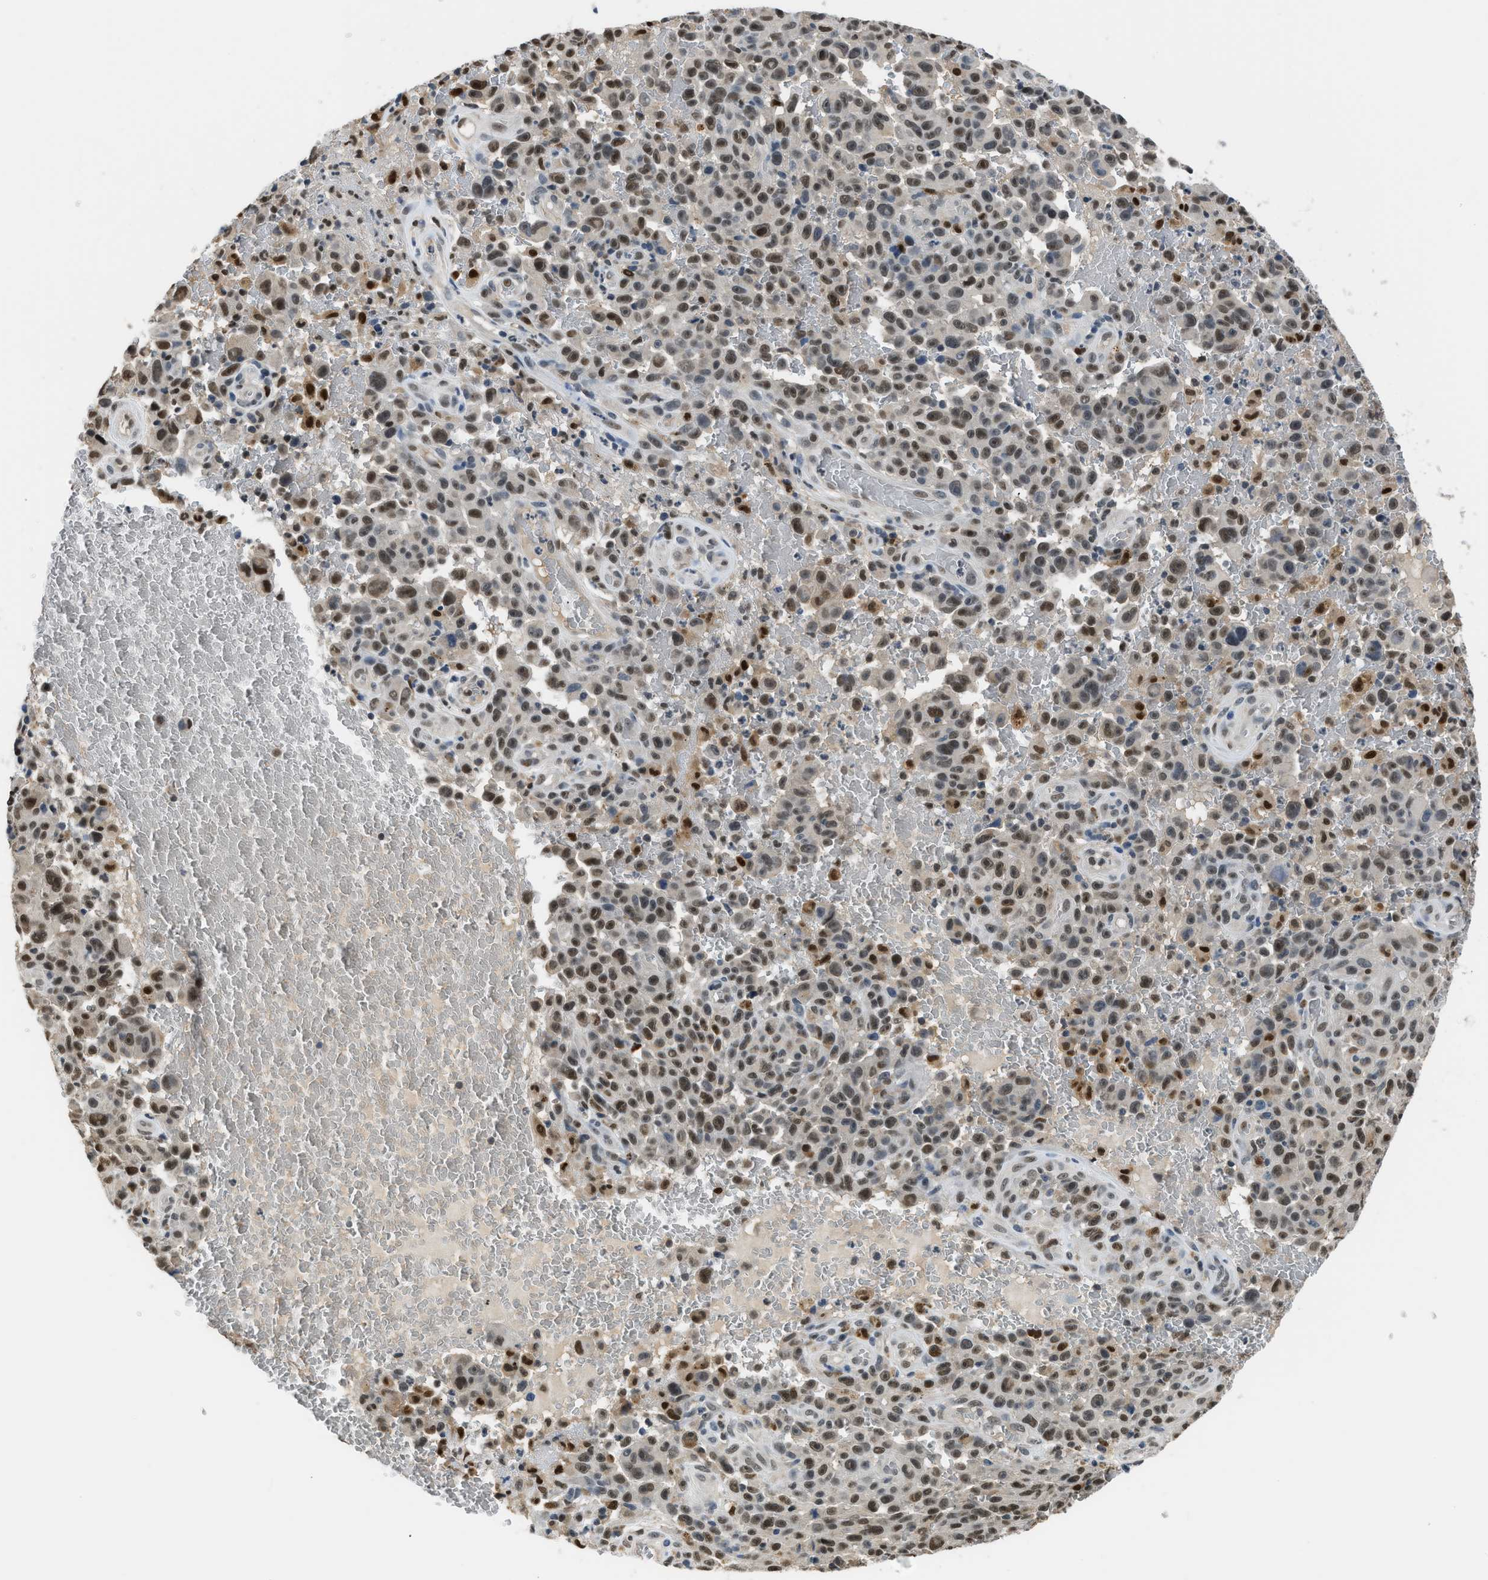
{"staining": {"intensity": "moderate", "quantity": ">75%", "location": "nuclear"}, "tissue": "melanoma", "cell_type": "Tumor cells", "image_type": "cancer", "snomed": [{"axis": "morphology", "description": "Malignant melanoma, NOS"}, {"axis": "topography", "description": "Skin"}], "caption": "Immunohistochemistry image of melanoma stained for a protein (brown), which displays medium levels of moderate nuclear expression in about >75% of tumor cells.", "gene": "ALX1", "patient": {"sex": "female", "age": 82}}